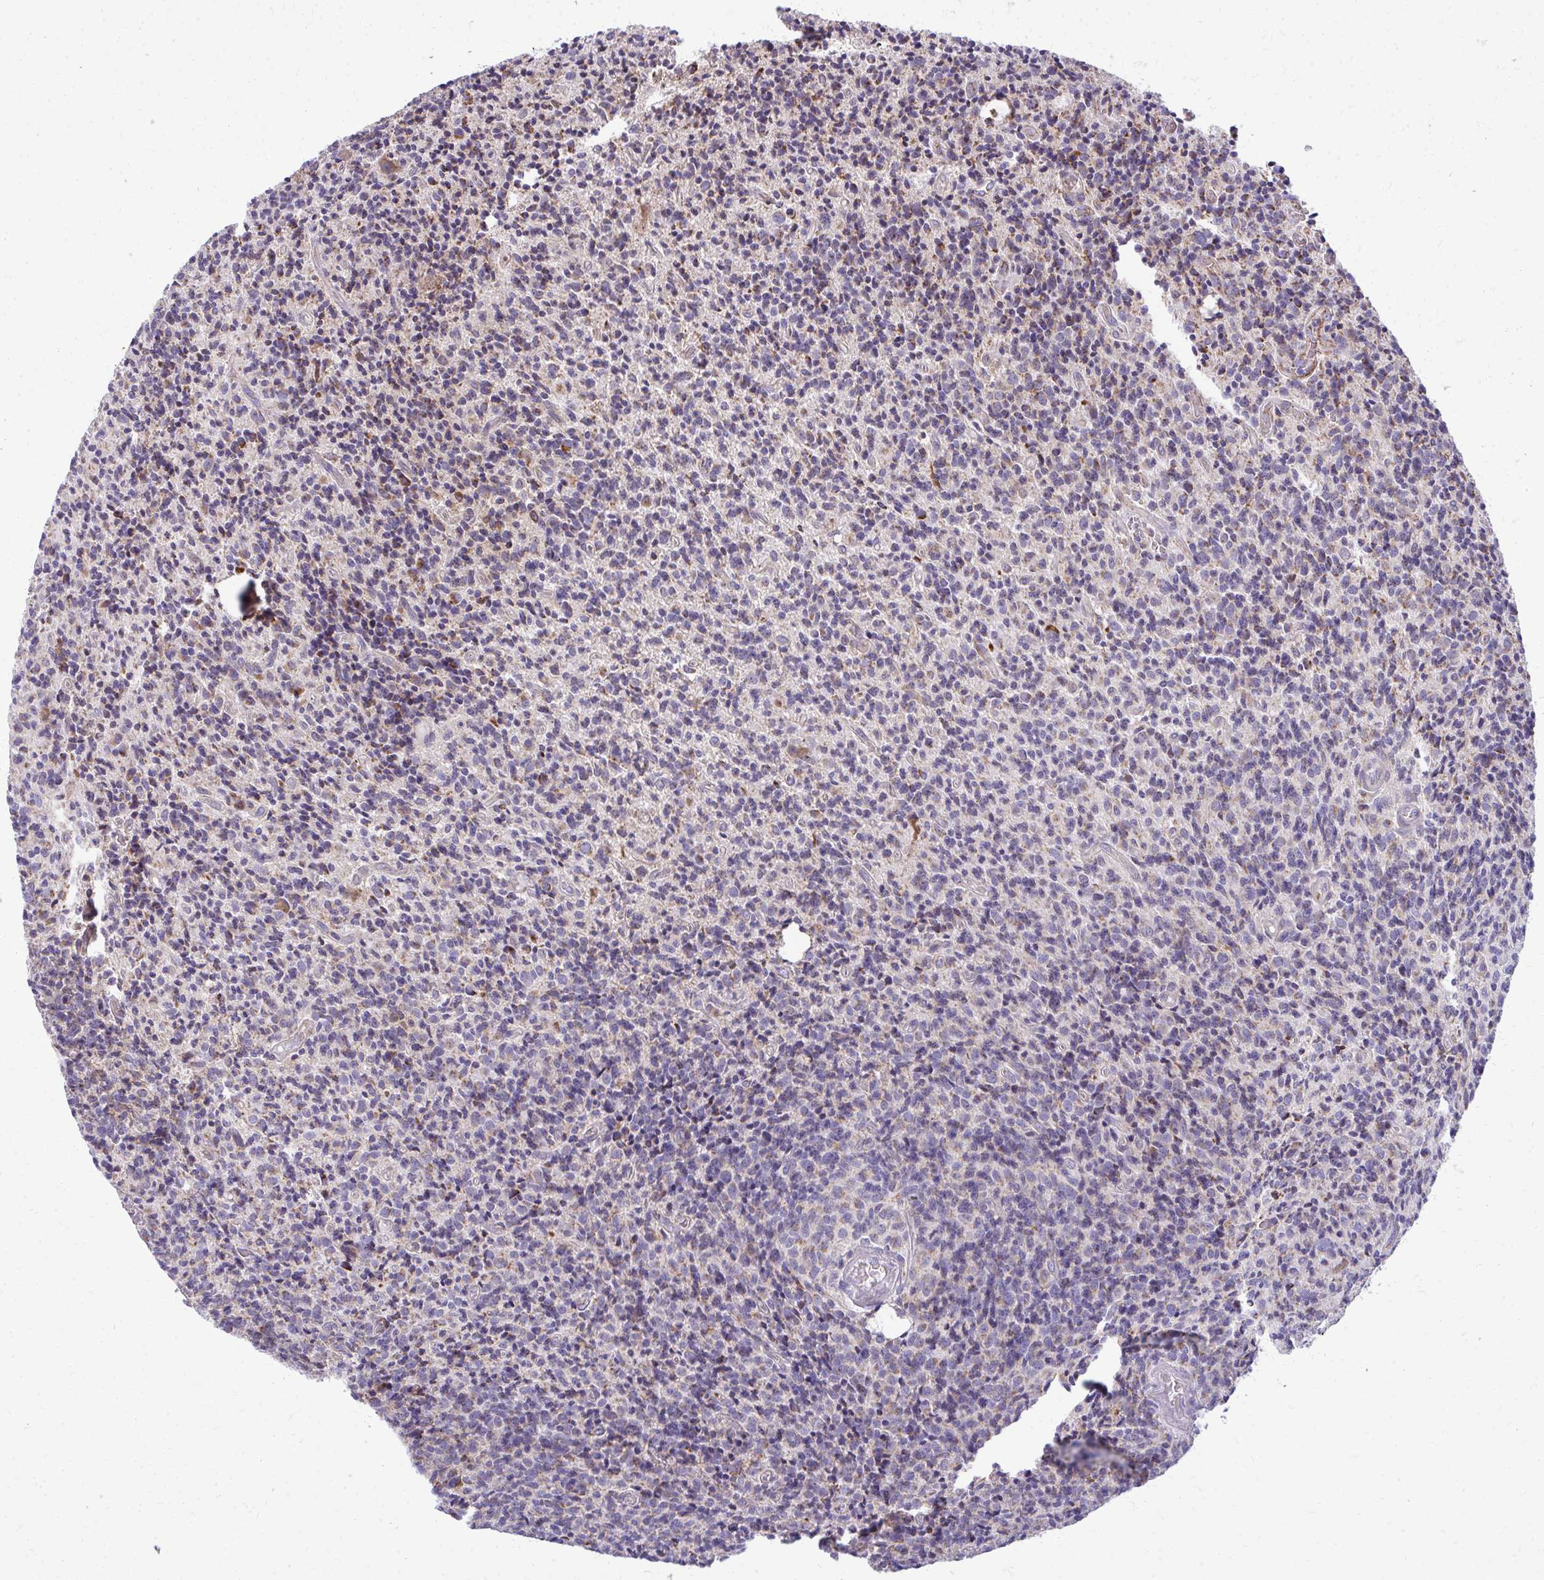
{"staining": {"intensity": "weak", "quantity": "<25%", "location": "cytoplasmic/membranous"}, "tissue": "glioma", "cell_type": "Tumor cells", "image_type": "cancer", "snomed": [{"axis": "morphology", "description": "Glioma, malignant, High grade"}, {"axis": "topography", "description": "Brain"}], "caption": "High magnification brightfield microscopy of glioma stained with DAB (3,3'-diaminobenzidine) (brown) and counterstained with hematoxylin (blue): tumor cells show no significant positivity.", "gene": "IFIT1", "patient": {"sex": "male", "age": 76}}